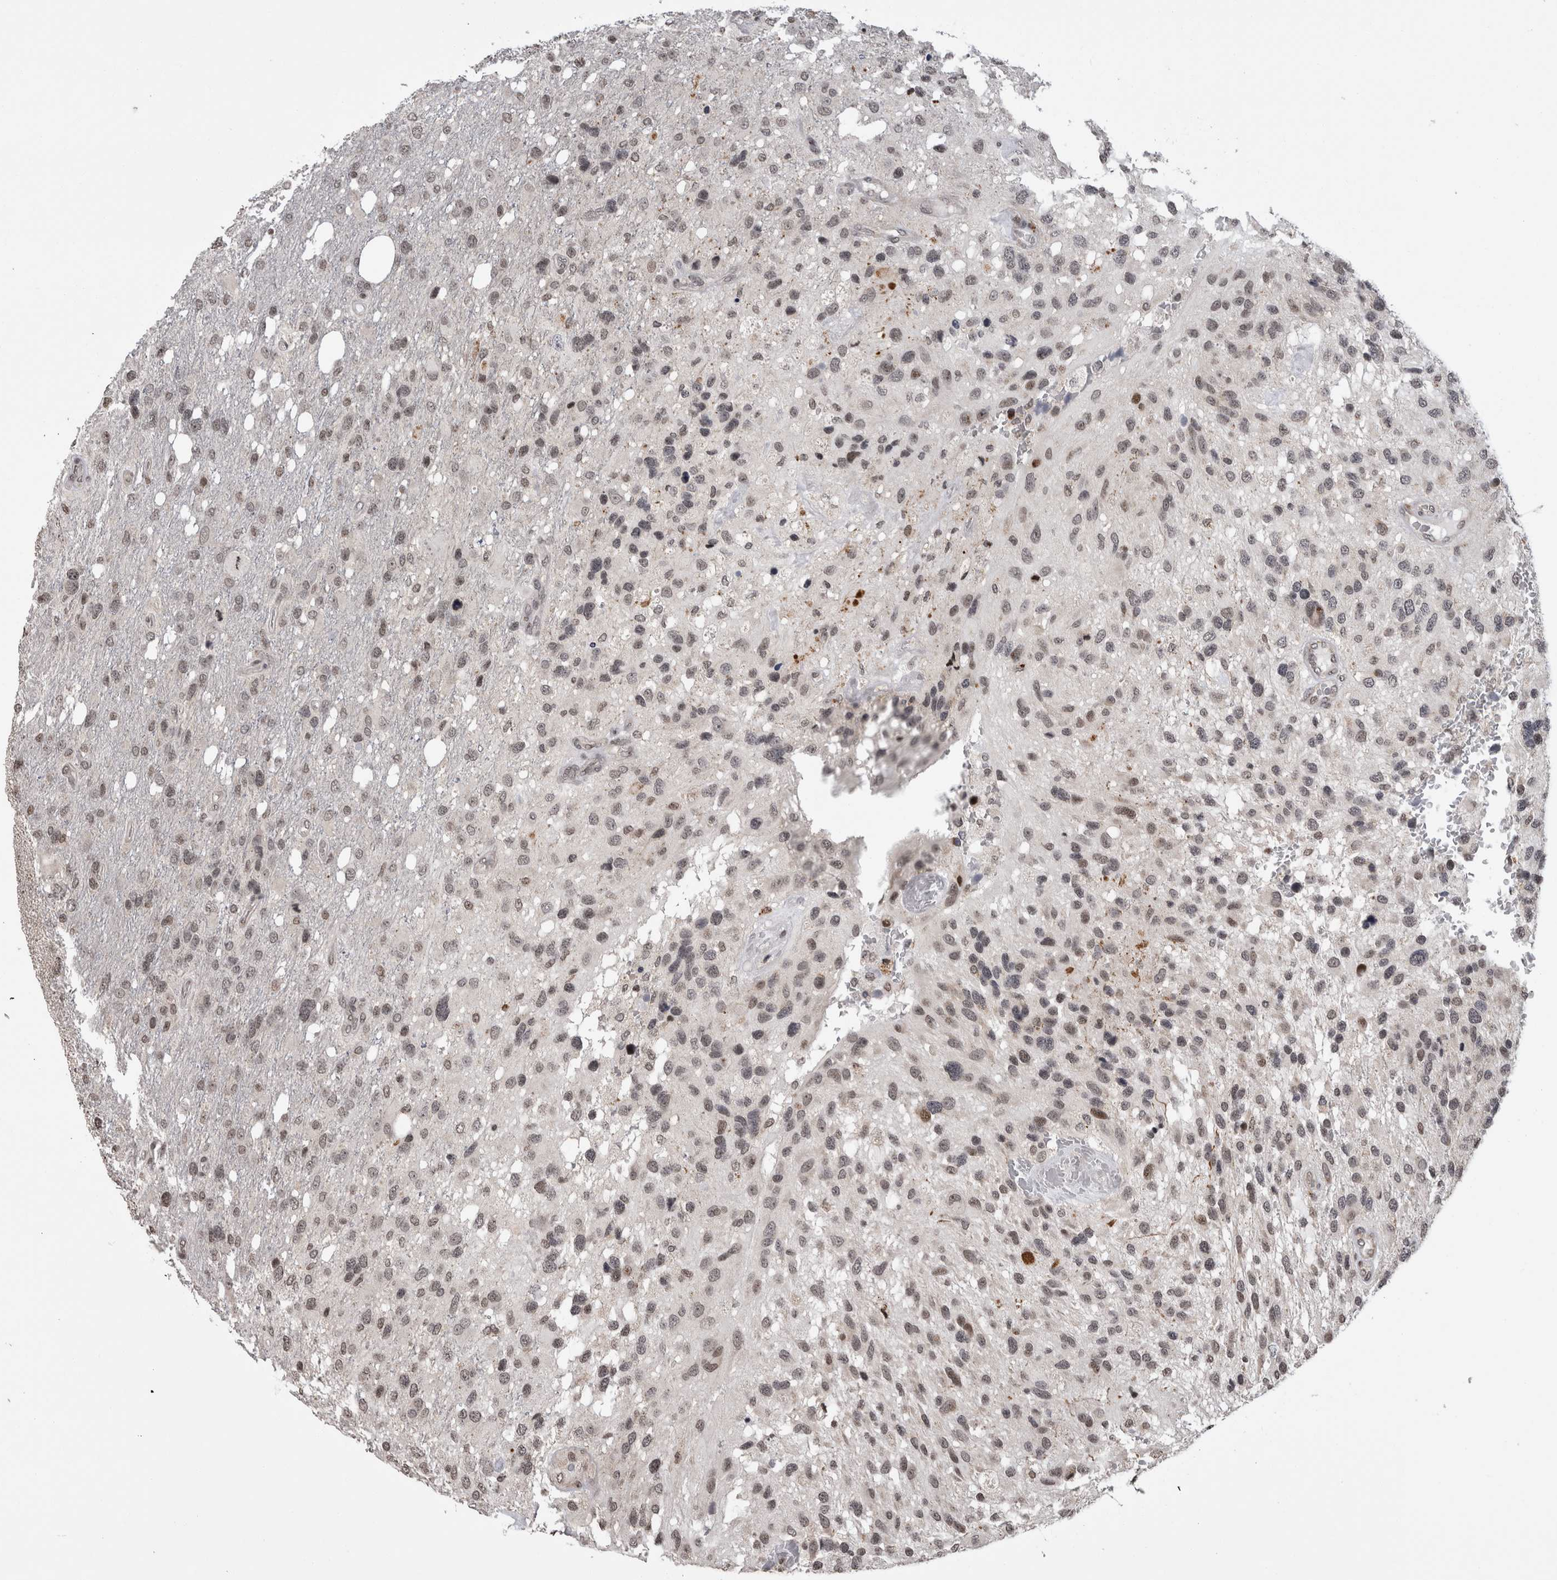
{"staining": {"intensity": "weak", "quantity": "25%-75%", "location": "nuclear"}, "tissue": "glioma", "cell_type": "Tumor cells", "image_type": "cancer", "snomed": [{"axis": "morphology", "description": "Glioma, malignant, High grade"}, {"axis": "topography", "description": "Brain"}], "caption": "Immunohistochemistry histopathology image of human malignant glioma (high-grade) stained for a protein (brown), which demonstrates low levels of weak nuclear positivity in approximately 25%-75% of tumor cells.", "gene": "ZBTB11", "patient": {"sex": "female", "age": 58}}